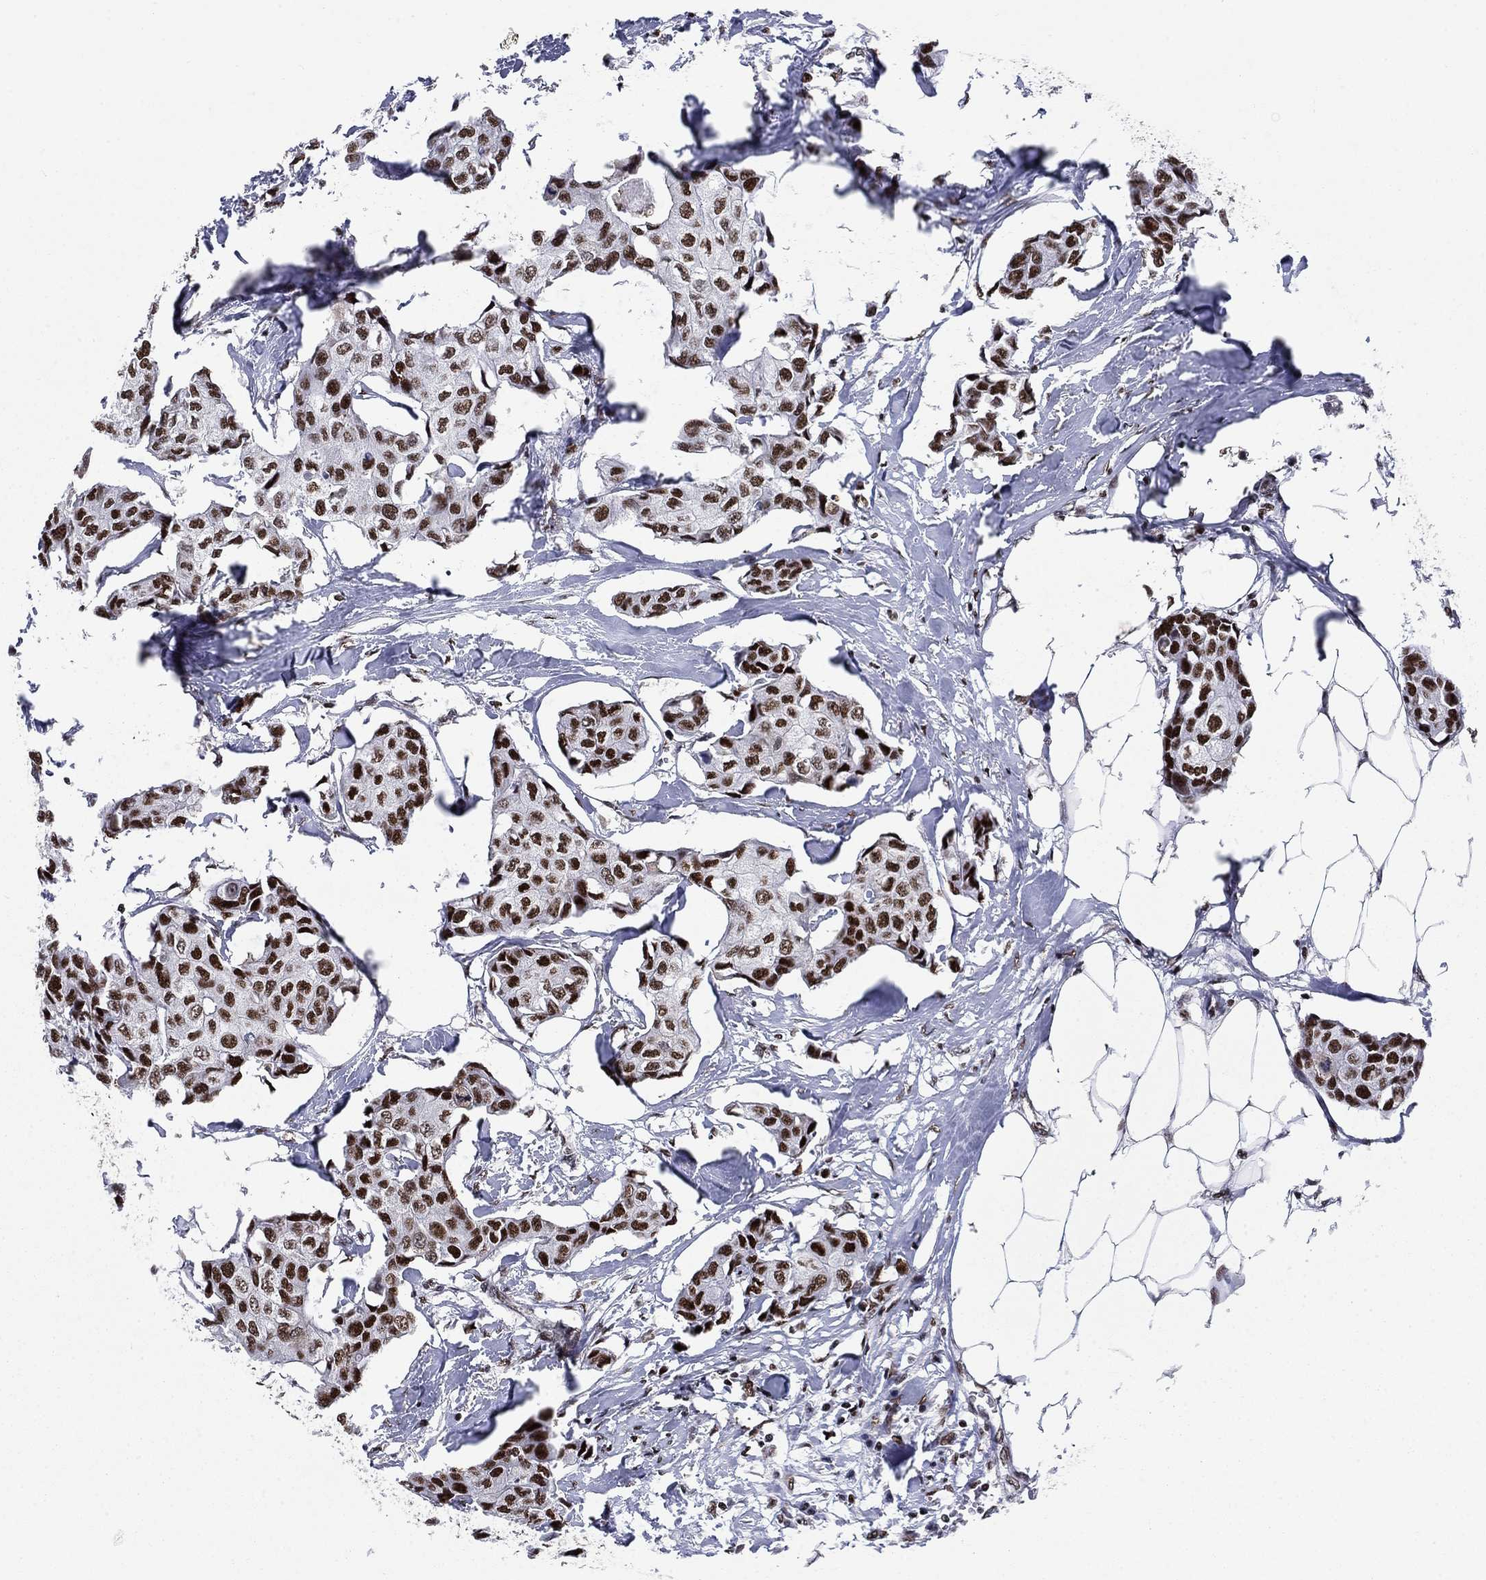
{"staining": {"intensity": "strong", "quantity": ">75%", "location": "nuclear"}, "tissue": "breast cancer", "cell_type": "Tumor cells", "image_type": "cancer", "snomed": [{"axis": "morphology", "description": "Duct carcinoma"}, {"axis": "topography", "description": "Breast"}], "caption": "Intraductal carcinoma (breast) stained for a protein shows strong nuclear positivity in tumor cells. The protein of interest is shown in brown color, while the nuclei are stained blue.", "gene": "RPRD1B", "patient": {"sex": "female", "age": 80}}